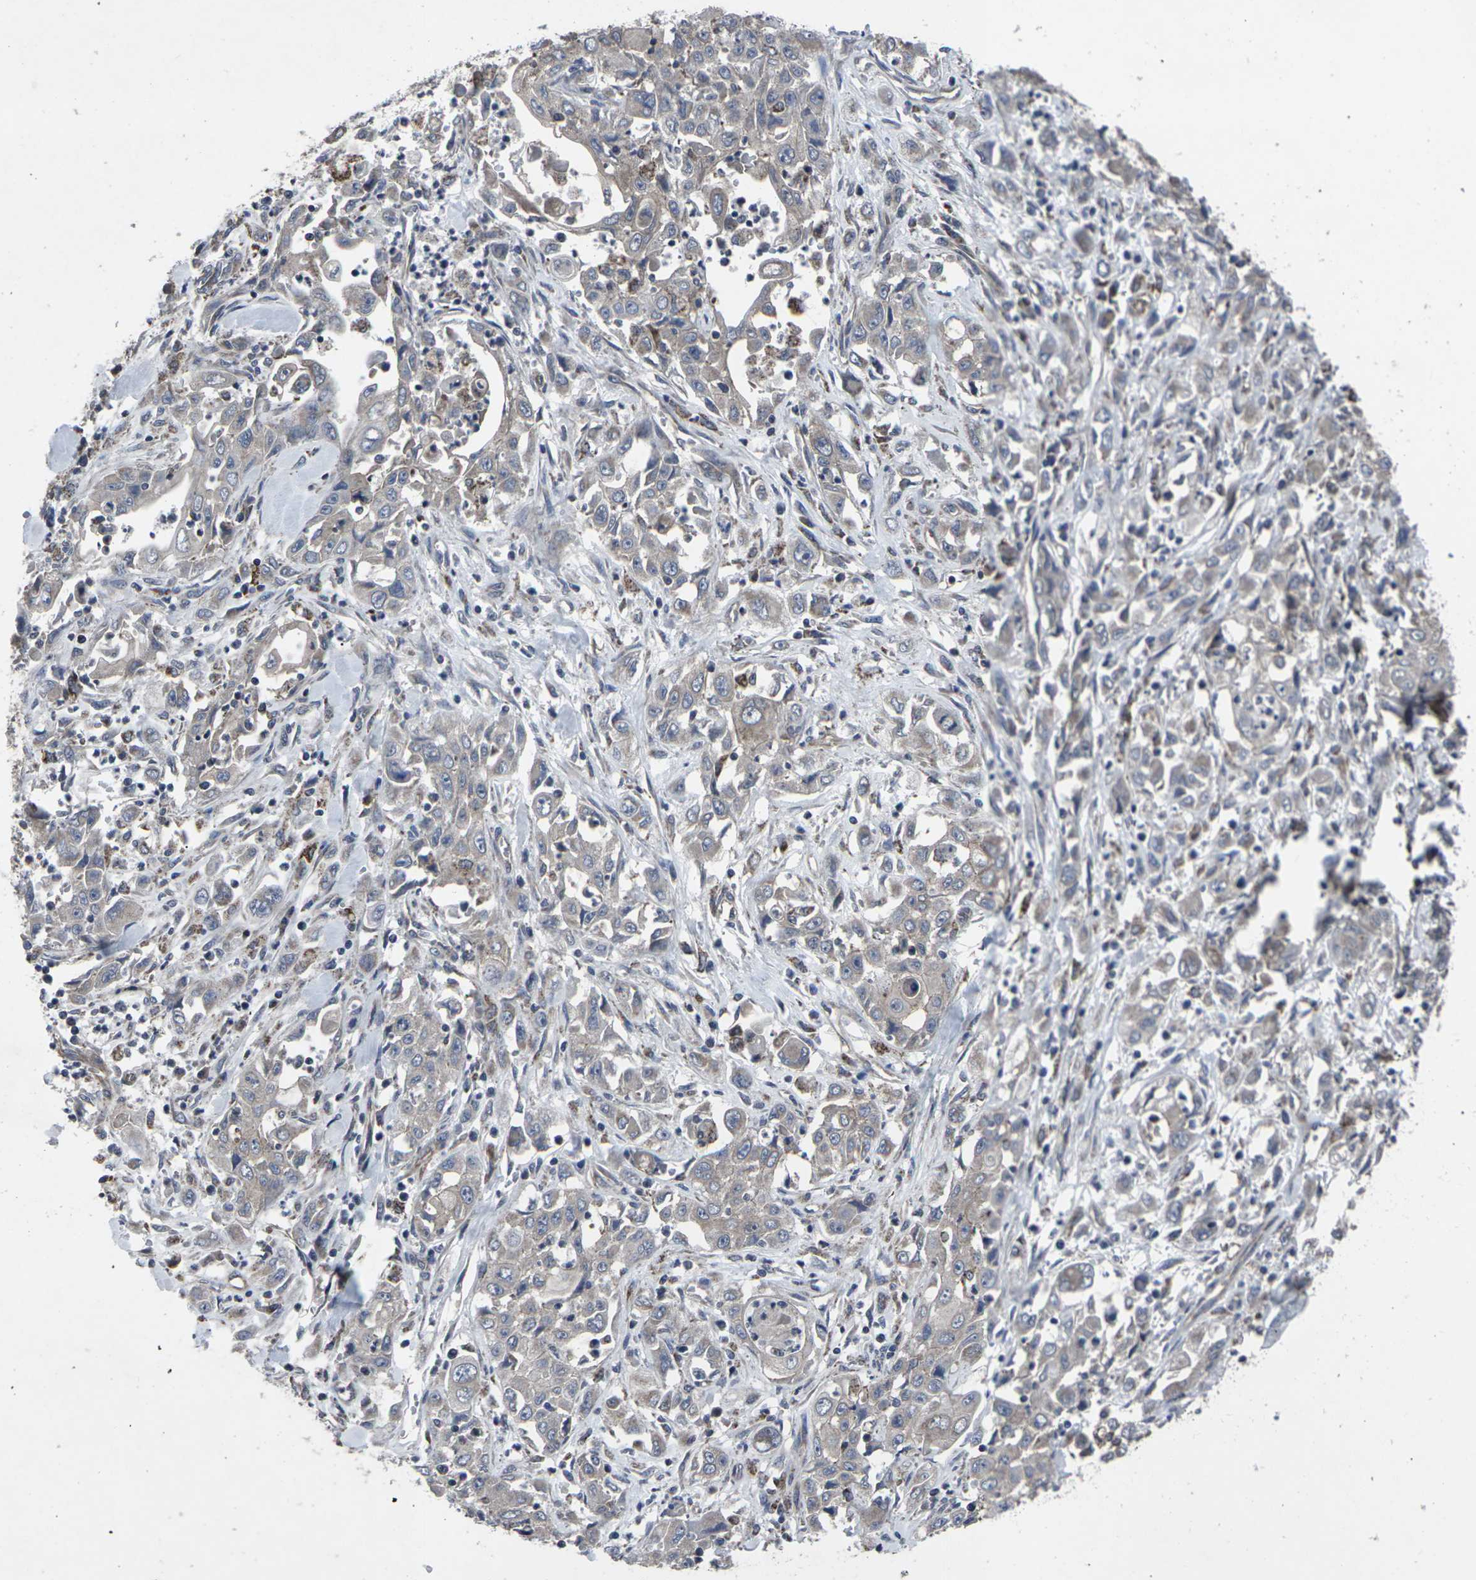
{"staining": {"intensity": "weak", "quantity": "25%-75%", "location": "cytoplasmic/membranous"}, "tissue": "pancreatic cancer", "cell_type": "Tumor cells", "image_type": "cancer", "snomed": [{"axis": "morphology", "description": "Adenocarcinoma, NOS"}, {"axis": "topography", "description": "Pancreas"}], "caption": "The micrograph shows staining of pancreatic adenocarcinoma, revealing weak cytoplasmic/membranous protein staining (brown color) within tumor cells. (Brightfield microscopy of DAB IHC at high magnification).", "gene": "MAPKAPK2", "patient": {"sex": "male", "age": 70}}